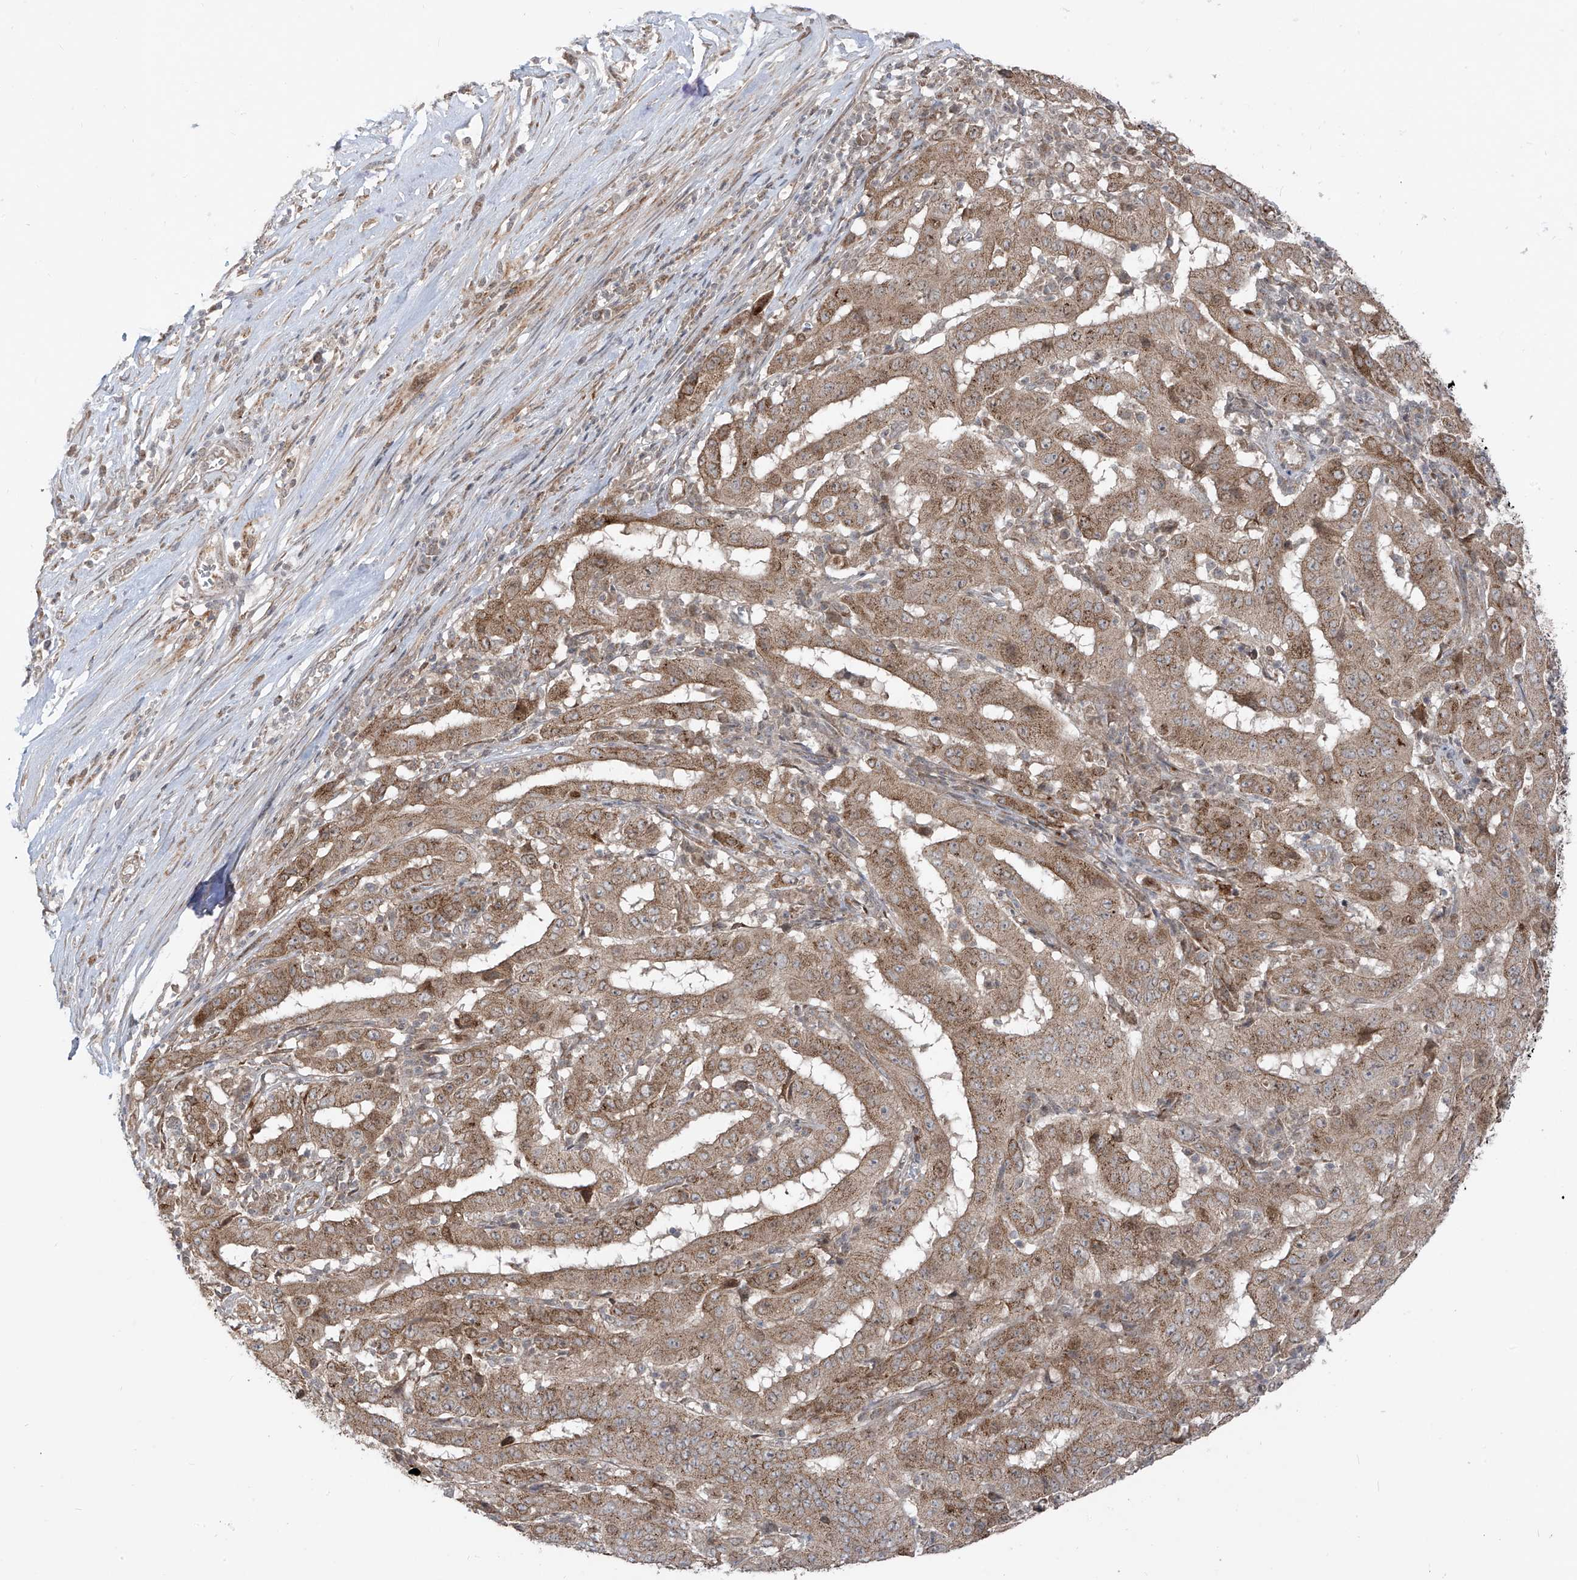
{"staining": {"intensity": "moderate", "quantity": ">75%", "location": "cytoplasmic/membranous"}, "tissue": "pancreatic cancer", "cell_type": "Tumor cells", "image_type": "cancer", "snomed": [{"axis": "morphology", "description": "Adenocarcinoma, NOS"}, {"axis": "topography", "description": "Pancreas"}], "caption": "DAB immunohistochemical staining of adenocarcinoma (pancreatic) demonstrates moderate cytoplasmic/membranous protein expression in about >75% of tumor cells.", "gene": "PDE11A", "patient": {"sex": "male", "age": 63}}